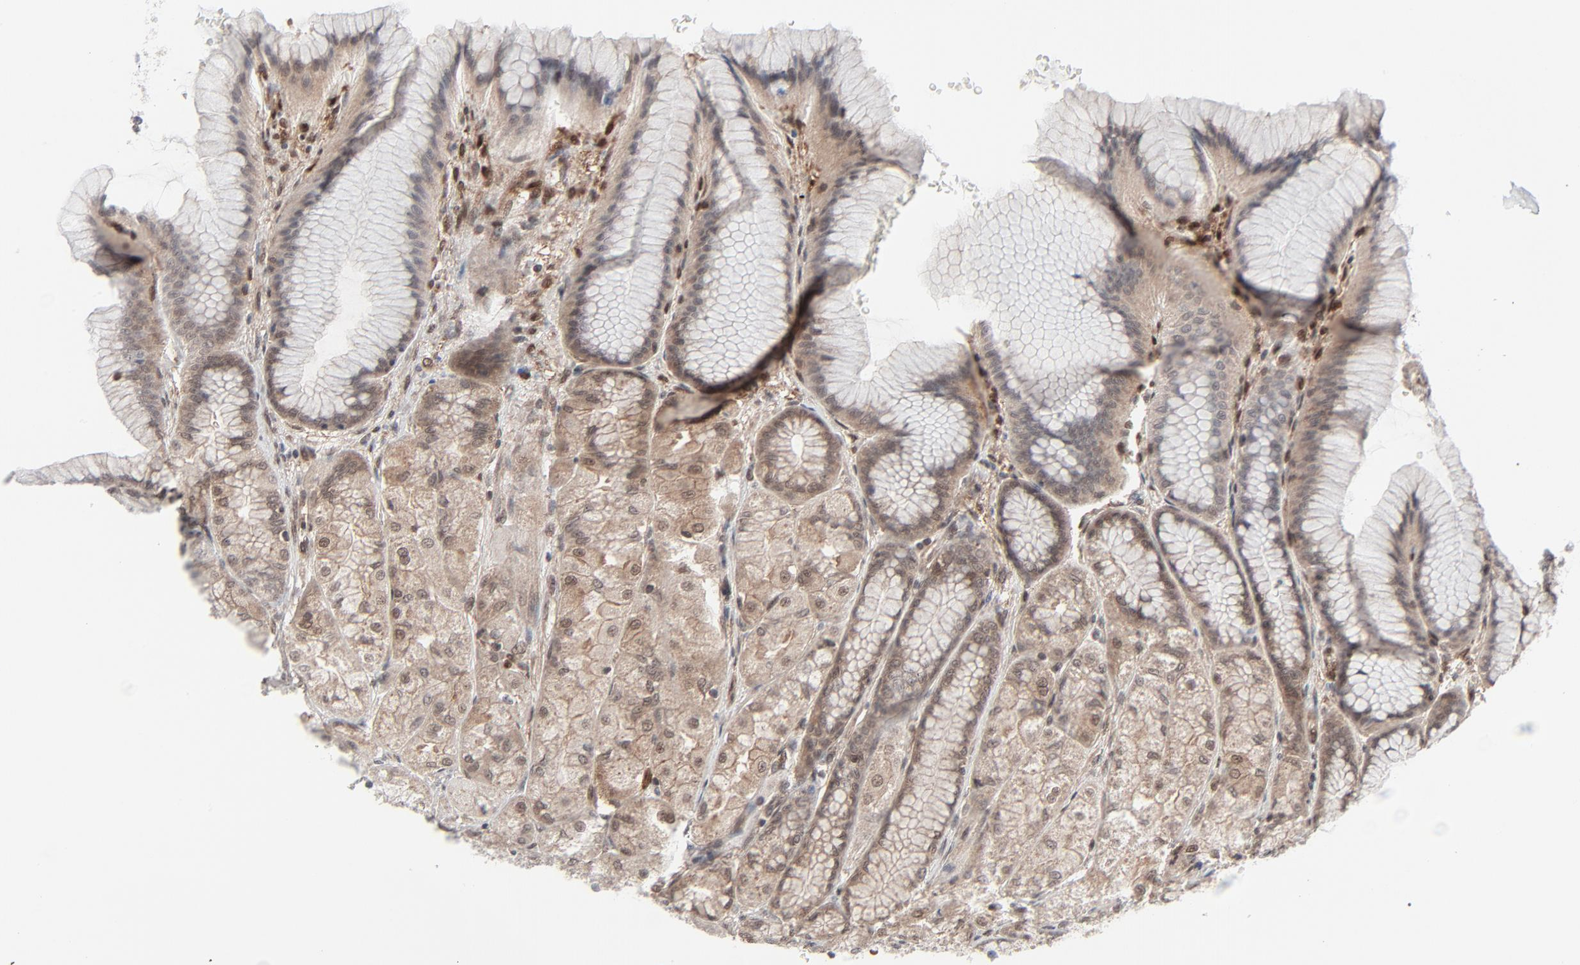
{"staining": {"intensity": "weak", "quantity": "25%-75%", "location": "cytoplasmic/membranous"}, "tissue": "stomach", "cell_type": "Glandular cells", "image_type": "normal", "snomed": [{"axis": "morphology", "description": "Normal tissue, NOS"}, {"axis": "morphology", "description": "Adenocarcinoma, NOS"}, {"axis": "topography", "description": "Stomach"}, {"axis": "topography", "description": "Stomach, lower"}], "caption": "Weak cytoplasmic/membranous staining for a protein is appreciated in approximately 25%-75% of glandular cells of normal stomach using immunohistochemistry (IHC).", "gene": "AKT1", "patient": {"sex": "female", "age": 65}}